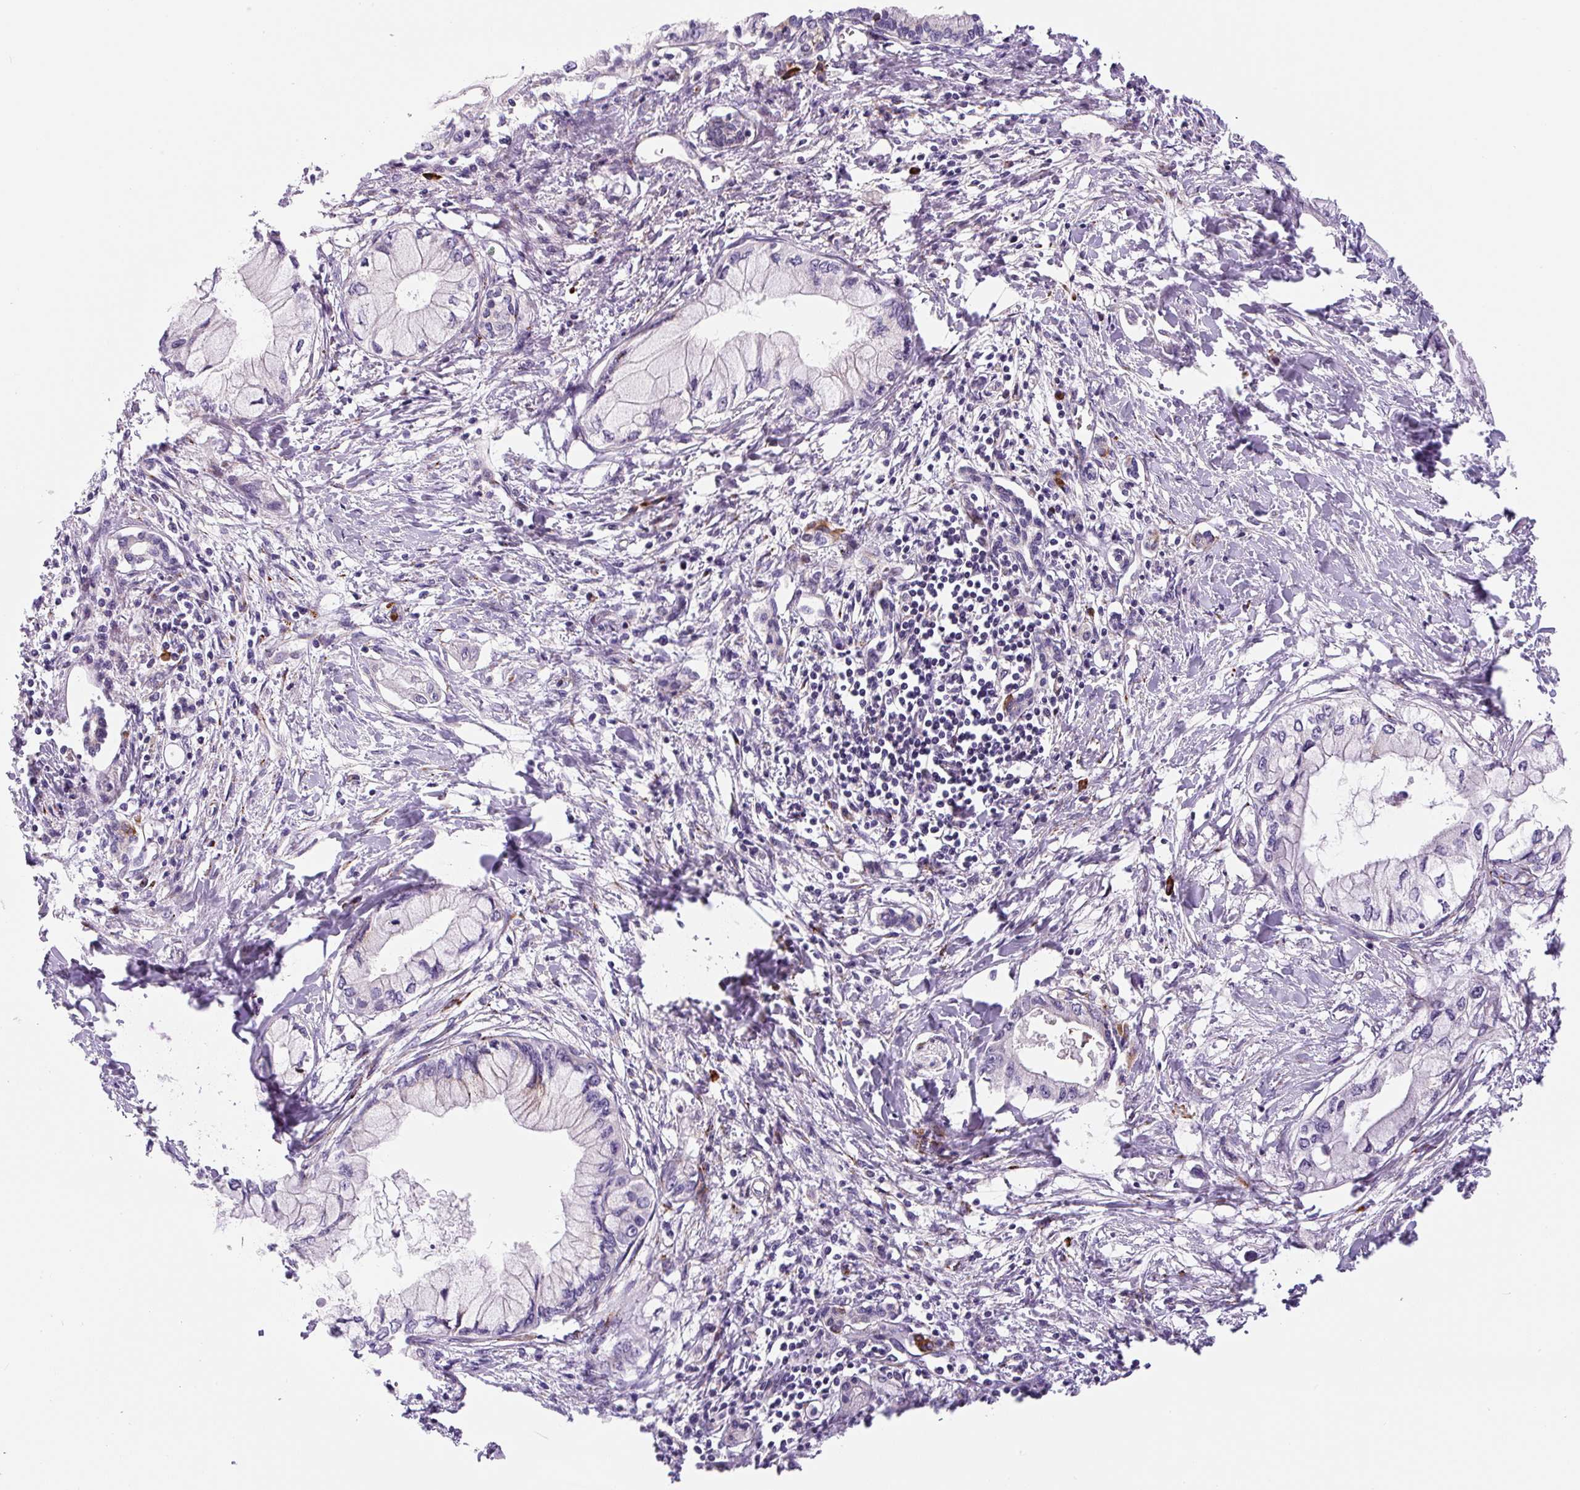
{"staining": {"intensity": "negative", "quantity": "none", "location": "none"}, "tissue": "pancreatic cancer", "cell_type": "Tumor cells", "image_type": "cancer", "snomed": [{"axis": "morphology", "description": "Adenocarcinoma, NOS"}, {"axis": "topography", "description": "Pancreas"}], "caption": "DAB immunohistochemical staining of human pancreatic cancer (adenocarcinoma) displays no significant staining in tumor cells.", "gene": "DISP3", "patient": {"sex": "male", "age": 48}}